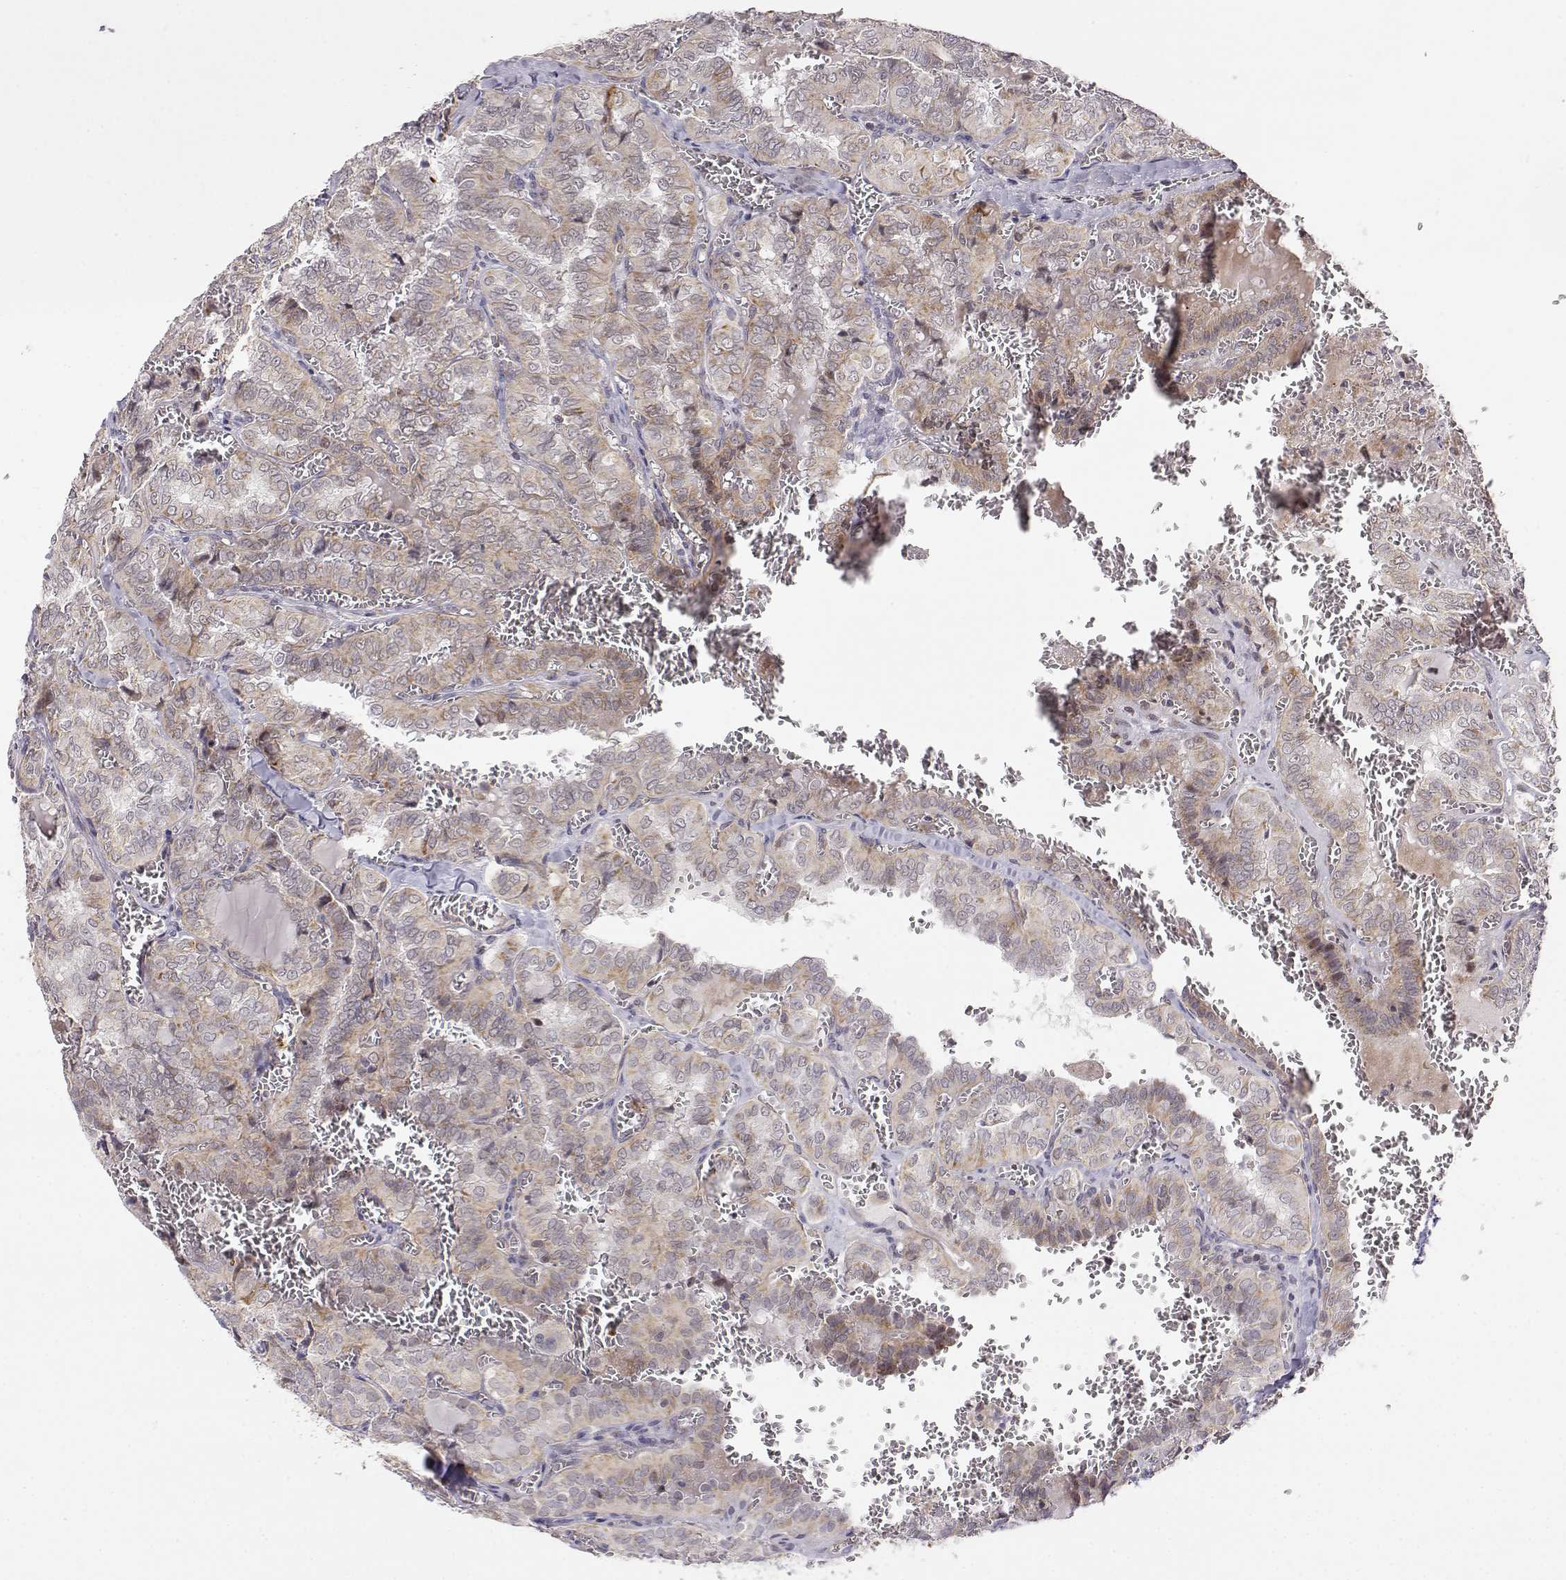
{"staining": {"intensity": "weak", "quantity": ">75%", "location": "cytoplasmic/membranous"}, "tissue": "thyroid cancer", "cell_type": "Tumor cells", "image_type": "cancer", "snomed": [{"axis": "morphology", "description": "Papillary adenocarcinoma, NOS"}, {"axis": "topography", "description": "Thyroid gland"}], "caption": "The micrograph reveals immunohistochemical staining of thyroid cancer (papillary adenocarcinoma). There is weak cytoplasmic/membranous expression is appreciated in about >75% of tumor cells.", "gene": "EXOG", "patient": {"sex": "female", "age": 41}}